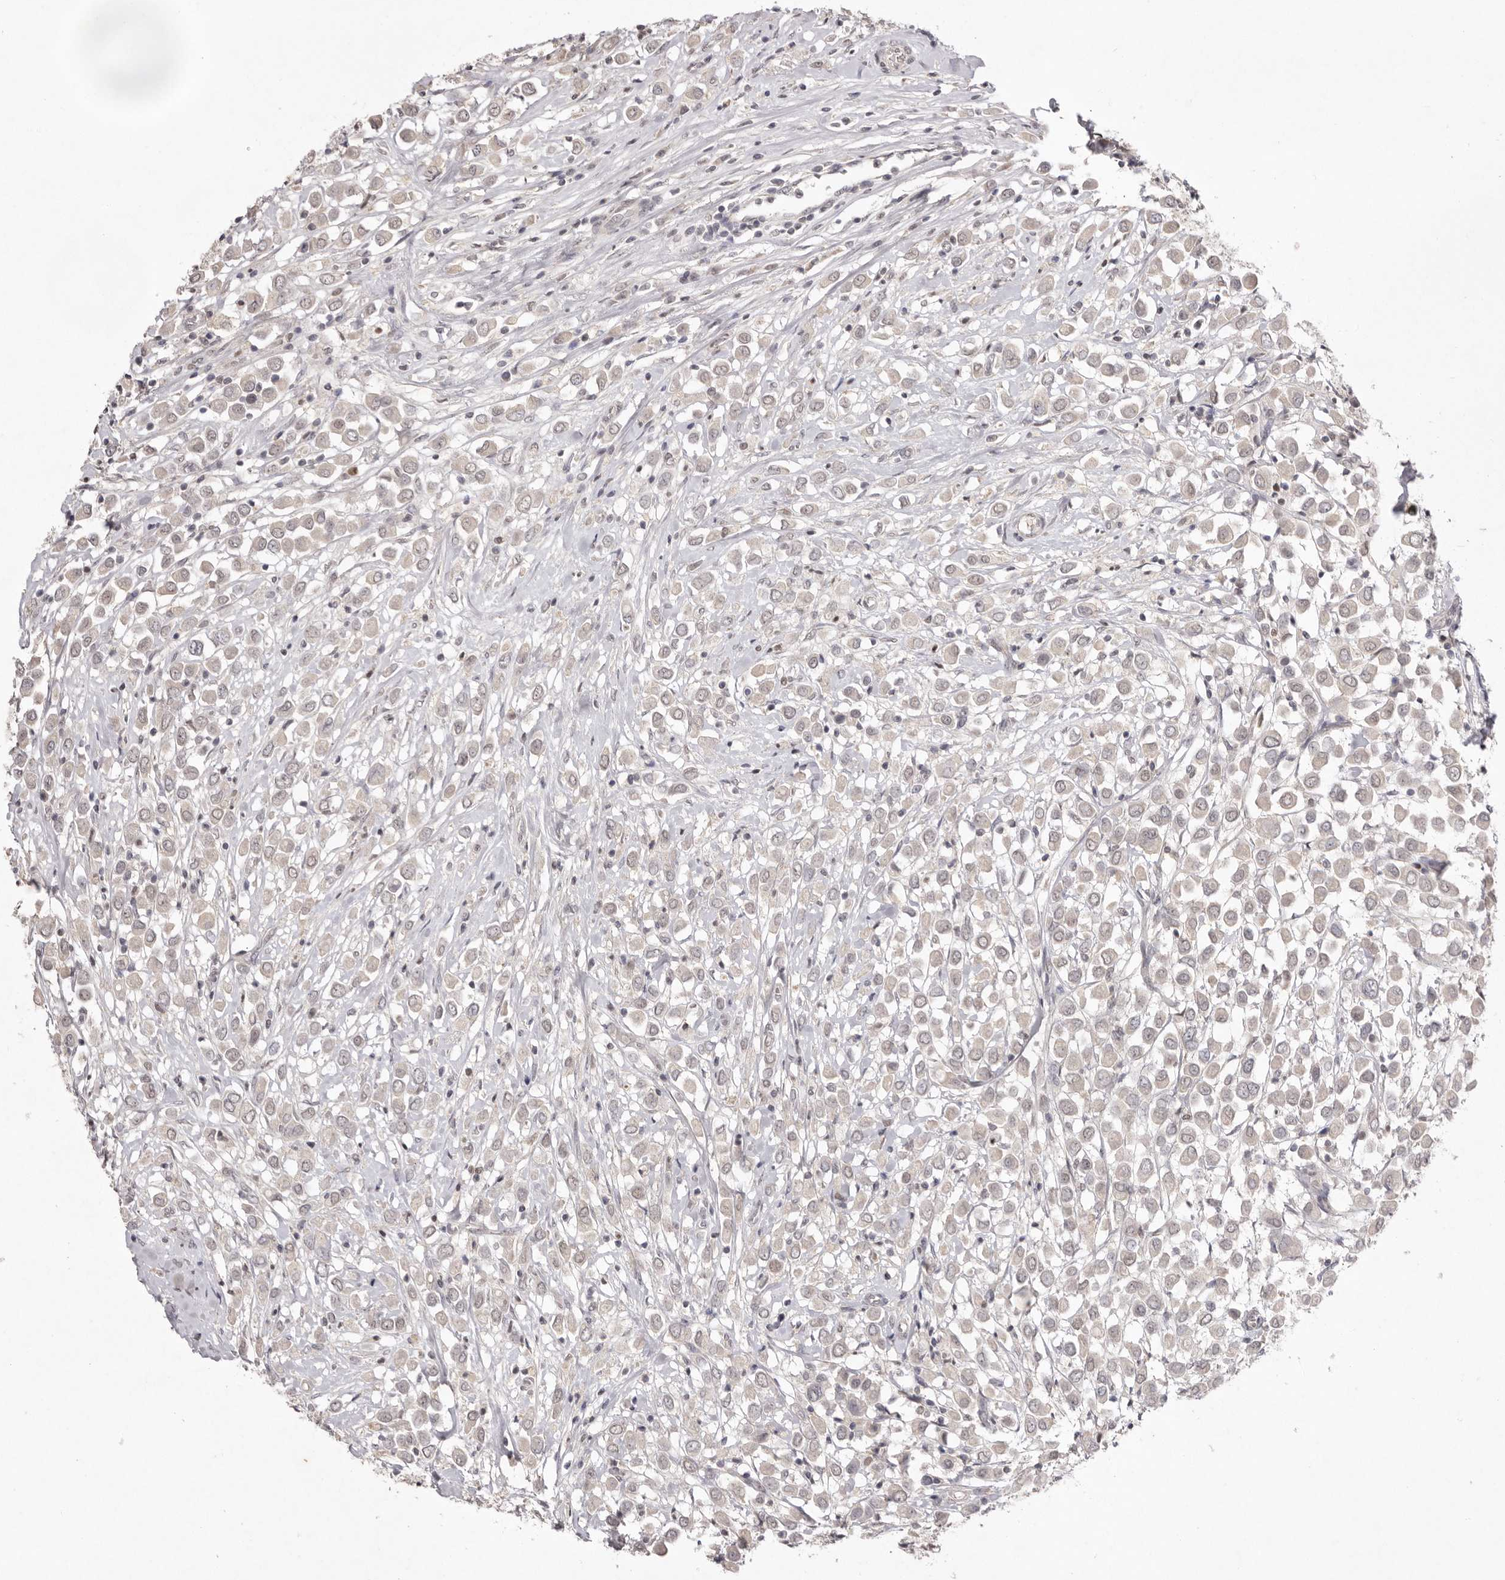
{"staining": {"intensity": "weak", "quantity": "<25%", "location": "nuclear"}, "tissue": "breast cancer", "cell_type": "Tumor cells", "image_type": "cancer", "snomed": [{"axis": "morphology", "description": "Duct carcinoma"}, {"axis": "topography", "description": "Breast"}], "caption": "High magnification brightfield microscopy of breast cancer (invasive ductal carcinoma) stained with DAB (3,3'-diaminobenzidine) (brown) and counterstained with hematoxylin (blue): tumor cells show no significant staining.", "gene": "TADA1", "patient": {"sex": "female", "age": 61}}